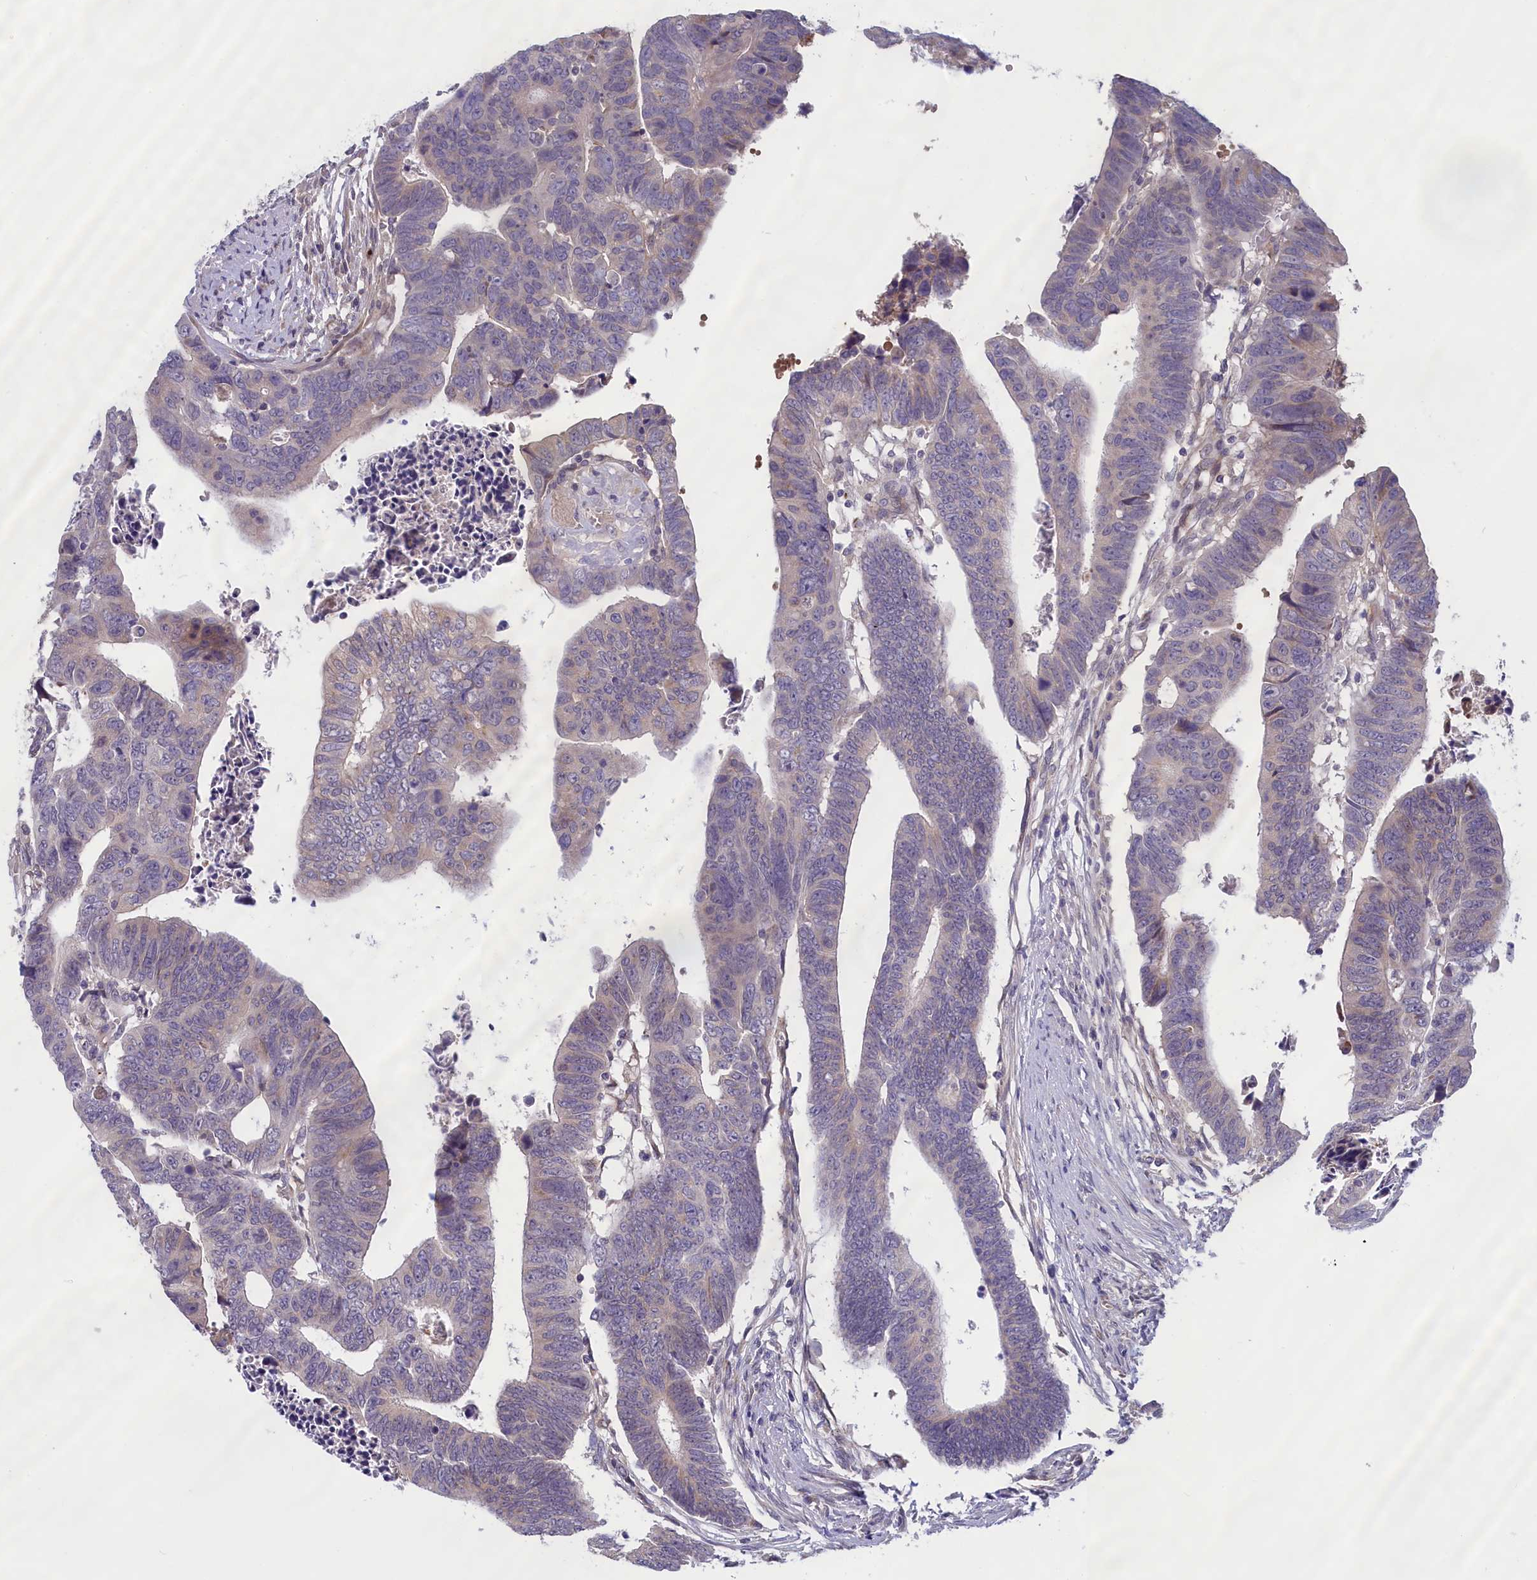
{"staining": {"intensity": "weak", "quantity": "<25%", "location": "cytoplasmic/membranous"}, "tissue": "colorectal cancer", "cell_type": "Tumor cells", "image_type": "cancer", "snomed": [{"axis": "morphology", "description": "Adenocarcinoma, NOS"}, {"axis": "topography", "description": "Rectum"}], "caption": "Immunohistochemical staining of colorectal cancer demonstrates no significant positivity in tumor cells.", "gene": "IGFALS", "patient": {"sex": "female", "age": 65}}